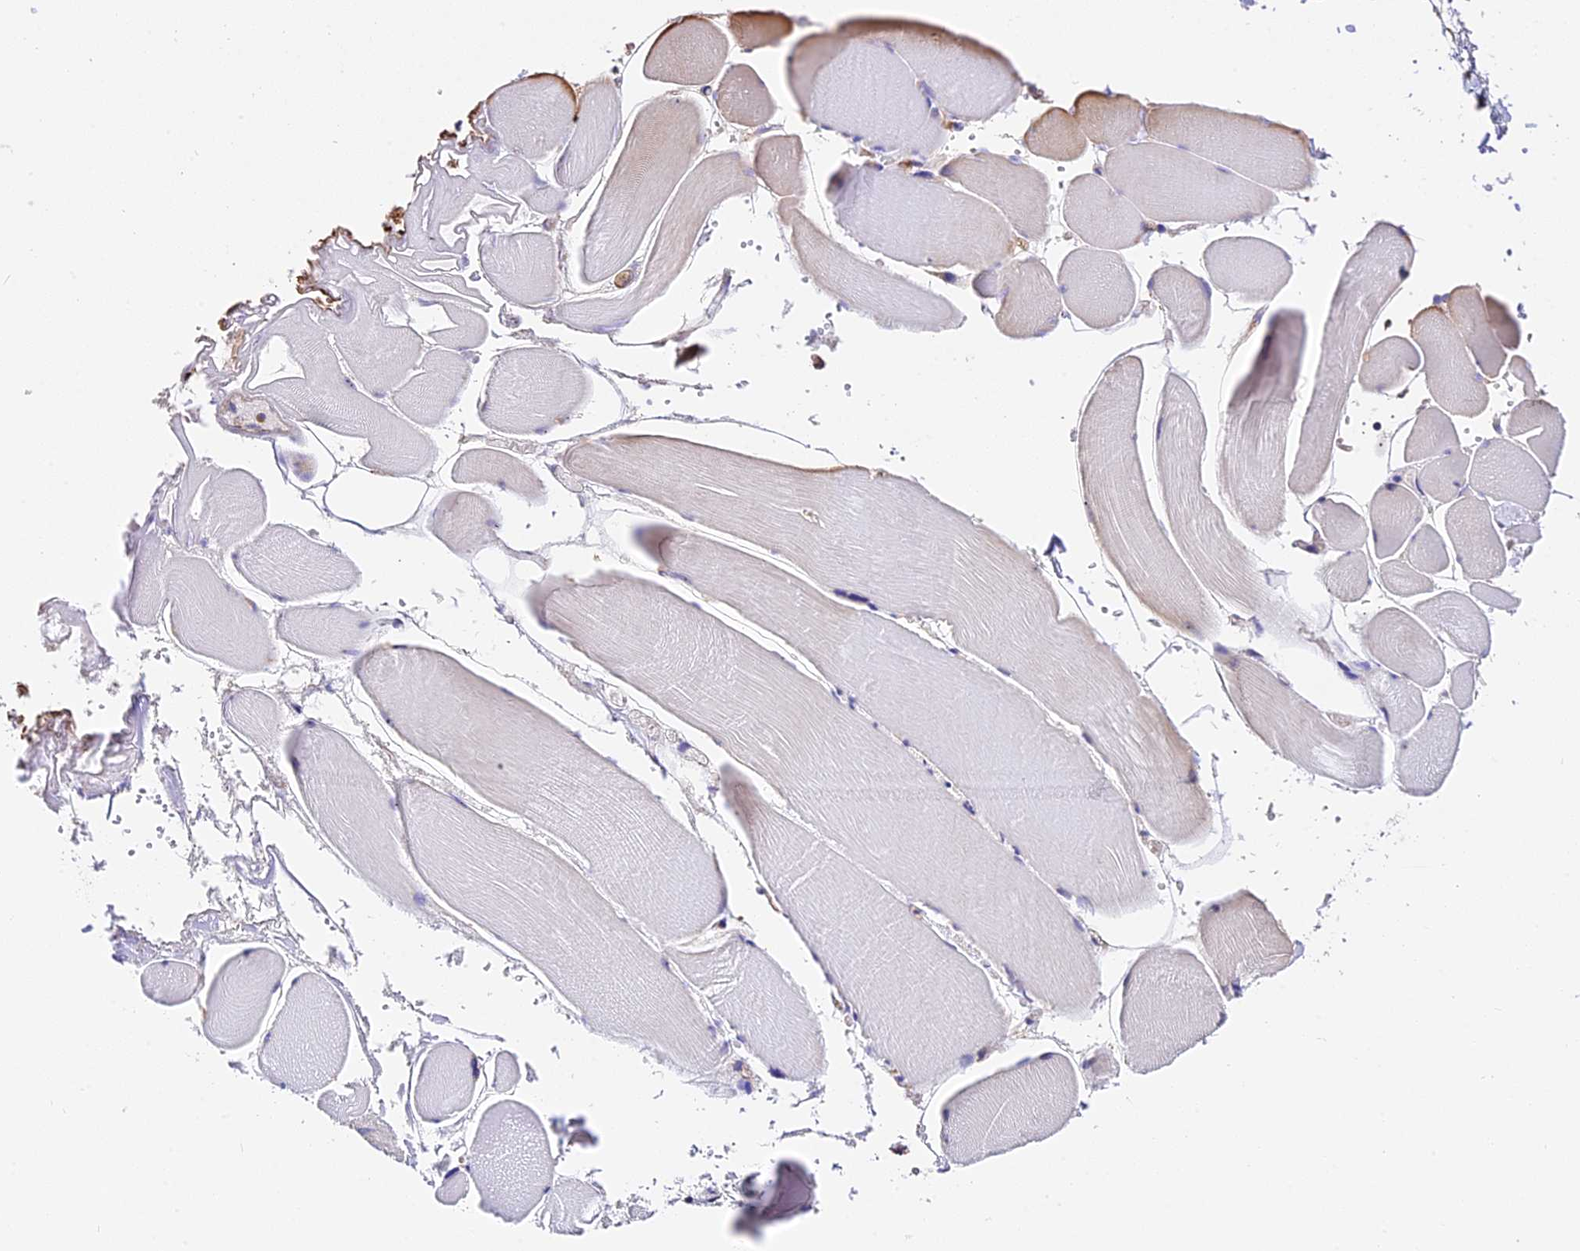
{"staining": {"intensity": "negative", "quantity": "none", "location": "none"}, "tissue": "skeletal muscle", "cell_type": "Myocytes", "image_type": "normal", "snomed": [{"axis": "morphology", "description": "Normal tissue, NOS"}, {"axis": "morphology", "description": "Basal cell carcinoma"}, {"axis": "topography", "description": "Skeletal muscle"}], "caption": "Myocytes show no significant protein staining in normal skeletal muscle.", "gene": "HERPUD1", "patient": {"sex": "female", "age": 64}}